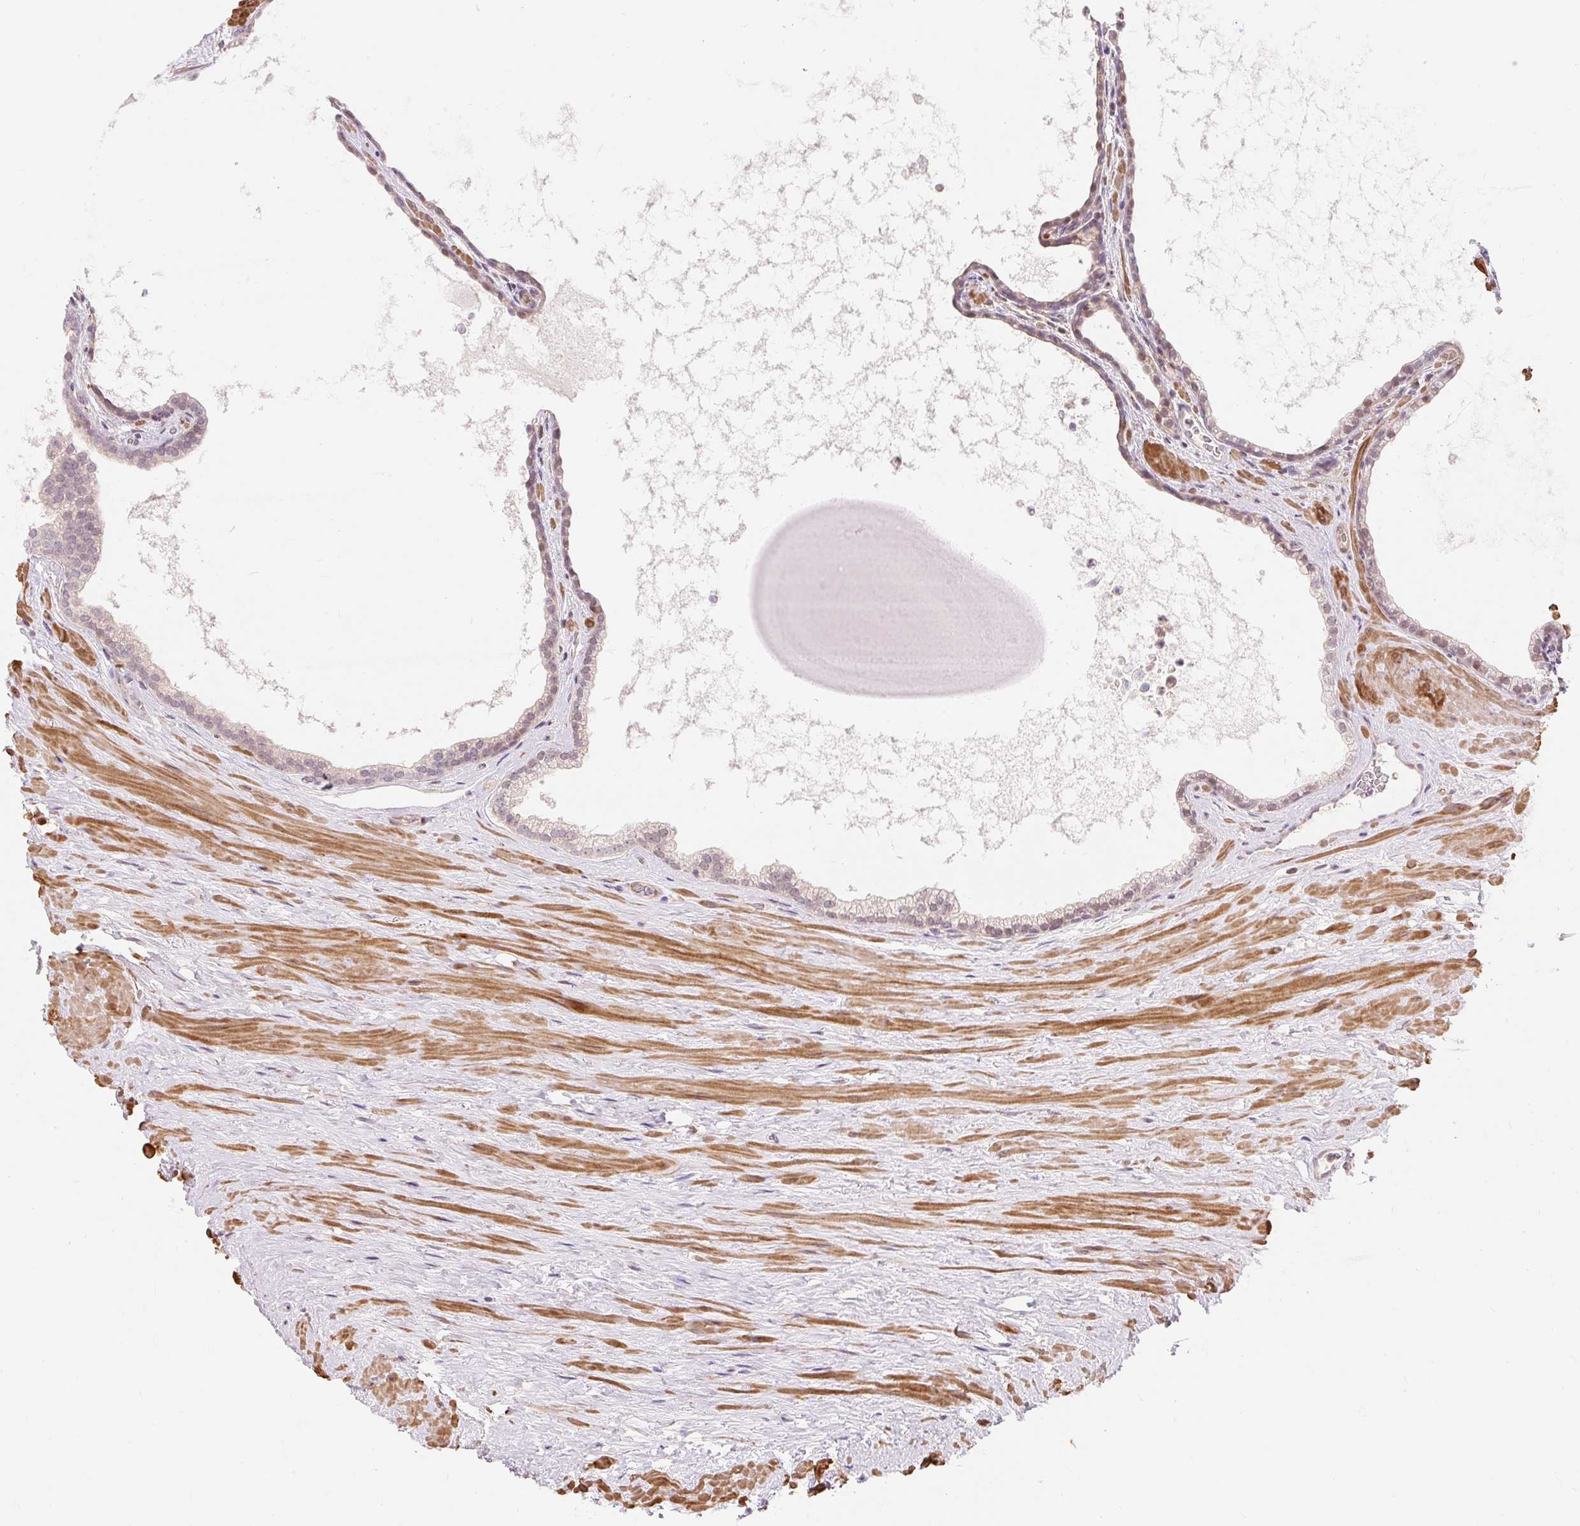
{"staining": {"intensity": "weak", "quantity": "<25%", "location": "cytoplasmic/membranous,nuclear"}, "tissue": "prostate", "cell_type": "Glandular cells", "image_type": "normal", "snomed": [{"axis": "morphology", "description": "Normal tissue, NOS"}, {"axis": "topography", "description": "Prostate"}], "caption": "Immunohistochemistry (IHC) histopathology image of unremarkable prostate stained for a protein (brown), which shows no positivity in glandular cells. Brightfield microscopy of IHC stained with DAB (brown) and hematoxylin (blue), captured at high magnification.", "gene": "EMC10", "patient": {"sex": "male", "age": 48}}